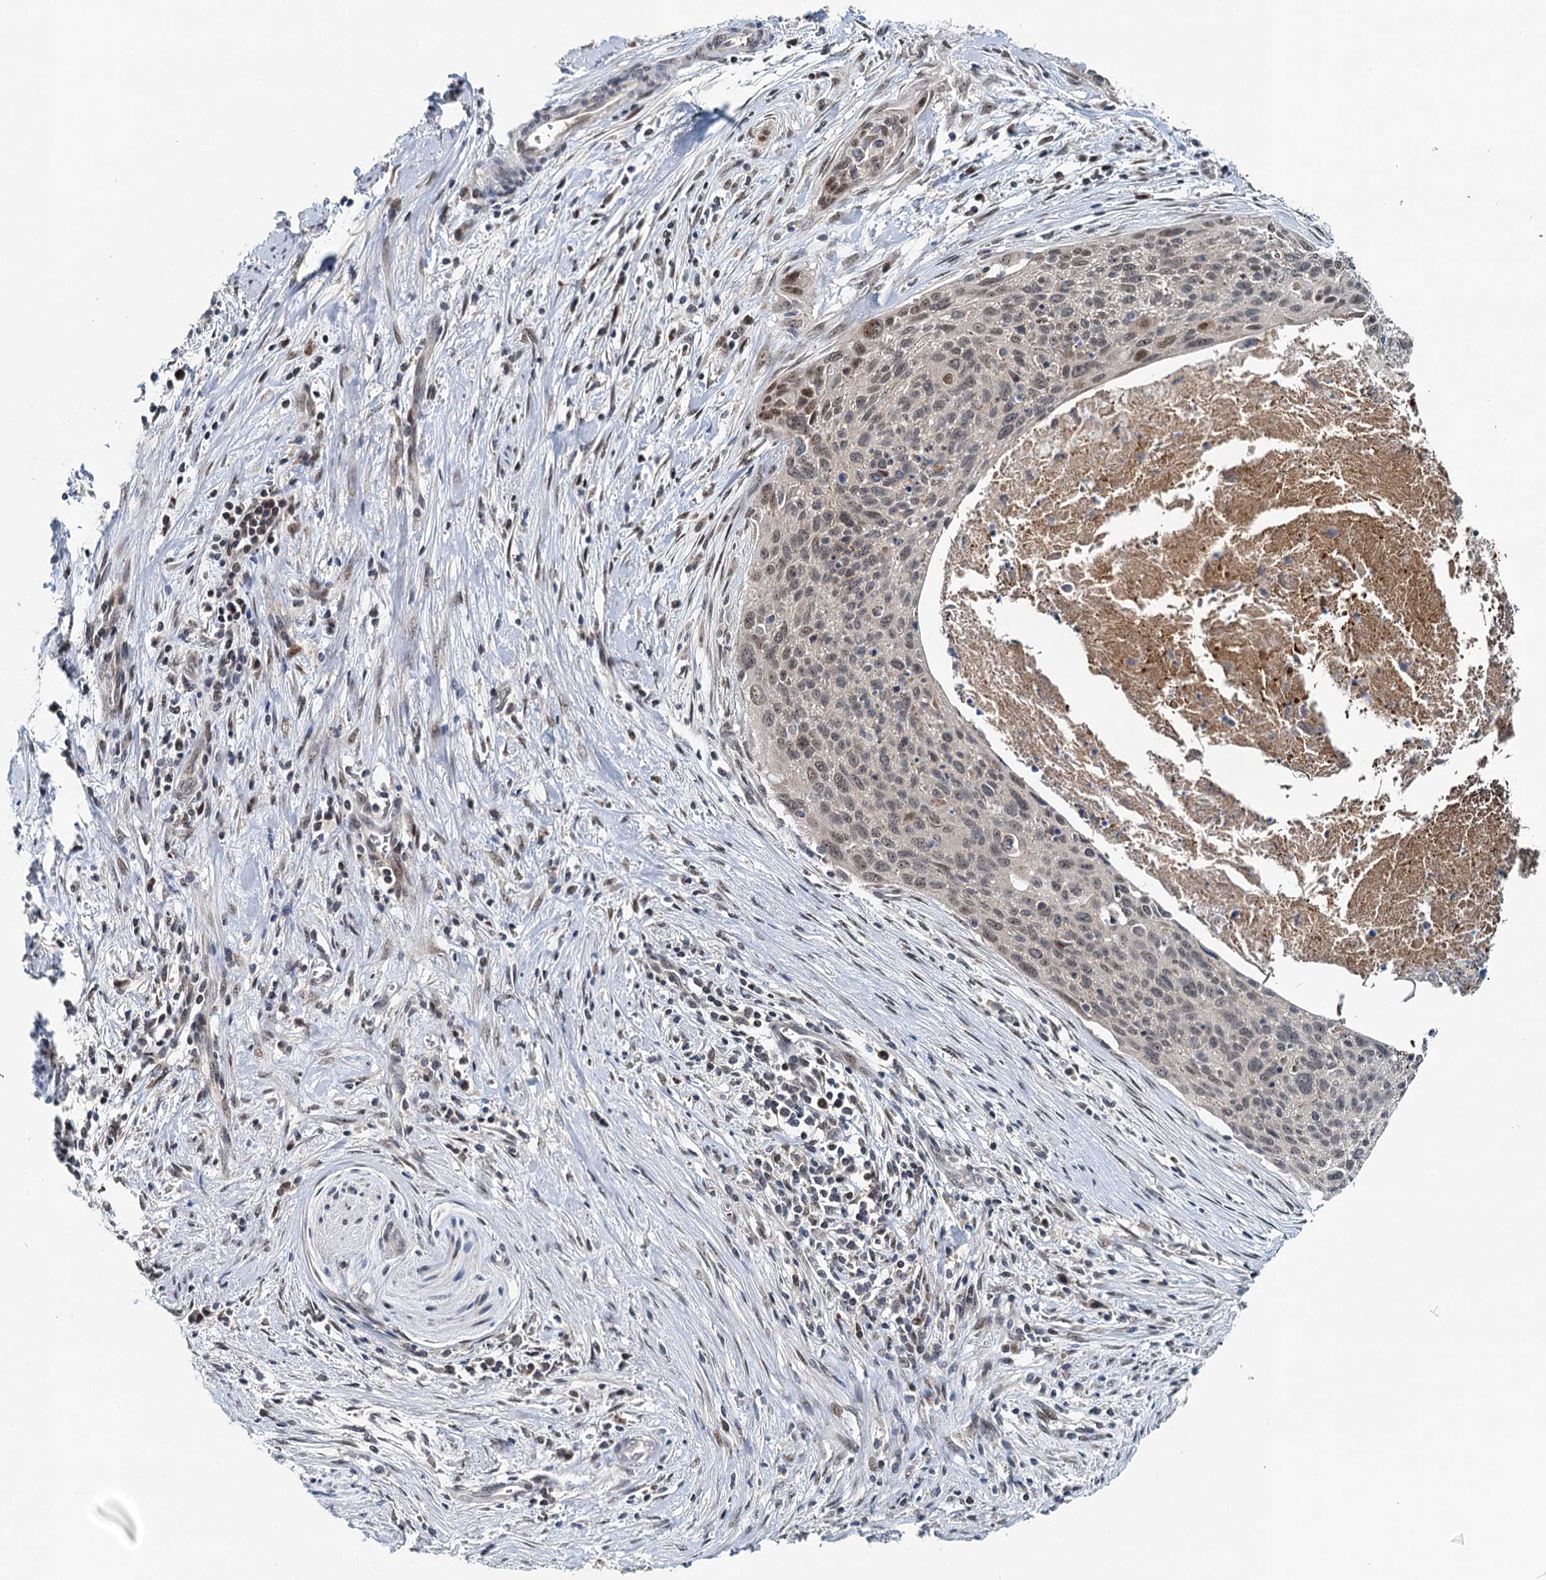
{"staining": {"intensity": "moderate", "quantity": "<25%", "location": "nuclear"}, "tissue": "cervical cancer", "cell_type": "Tumor cells", "image_type": "cancer", "snomed": [{"axis": "morphology", "description": "Squamous cell carcinoma, NOS"}, {"axis": "topography", "description": "Cervix"}], "caption": "Protein expression analysis of human cervical squamous cell carcinoma reveals moderate nuclear staining in about <25% of tumor cells.", "gene": "RITA1", "patient": {"sex": "female", "age": 55}}